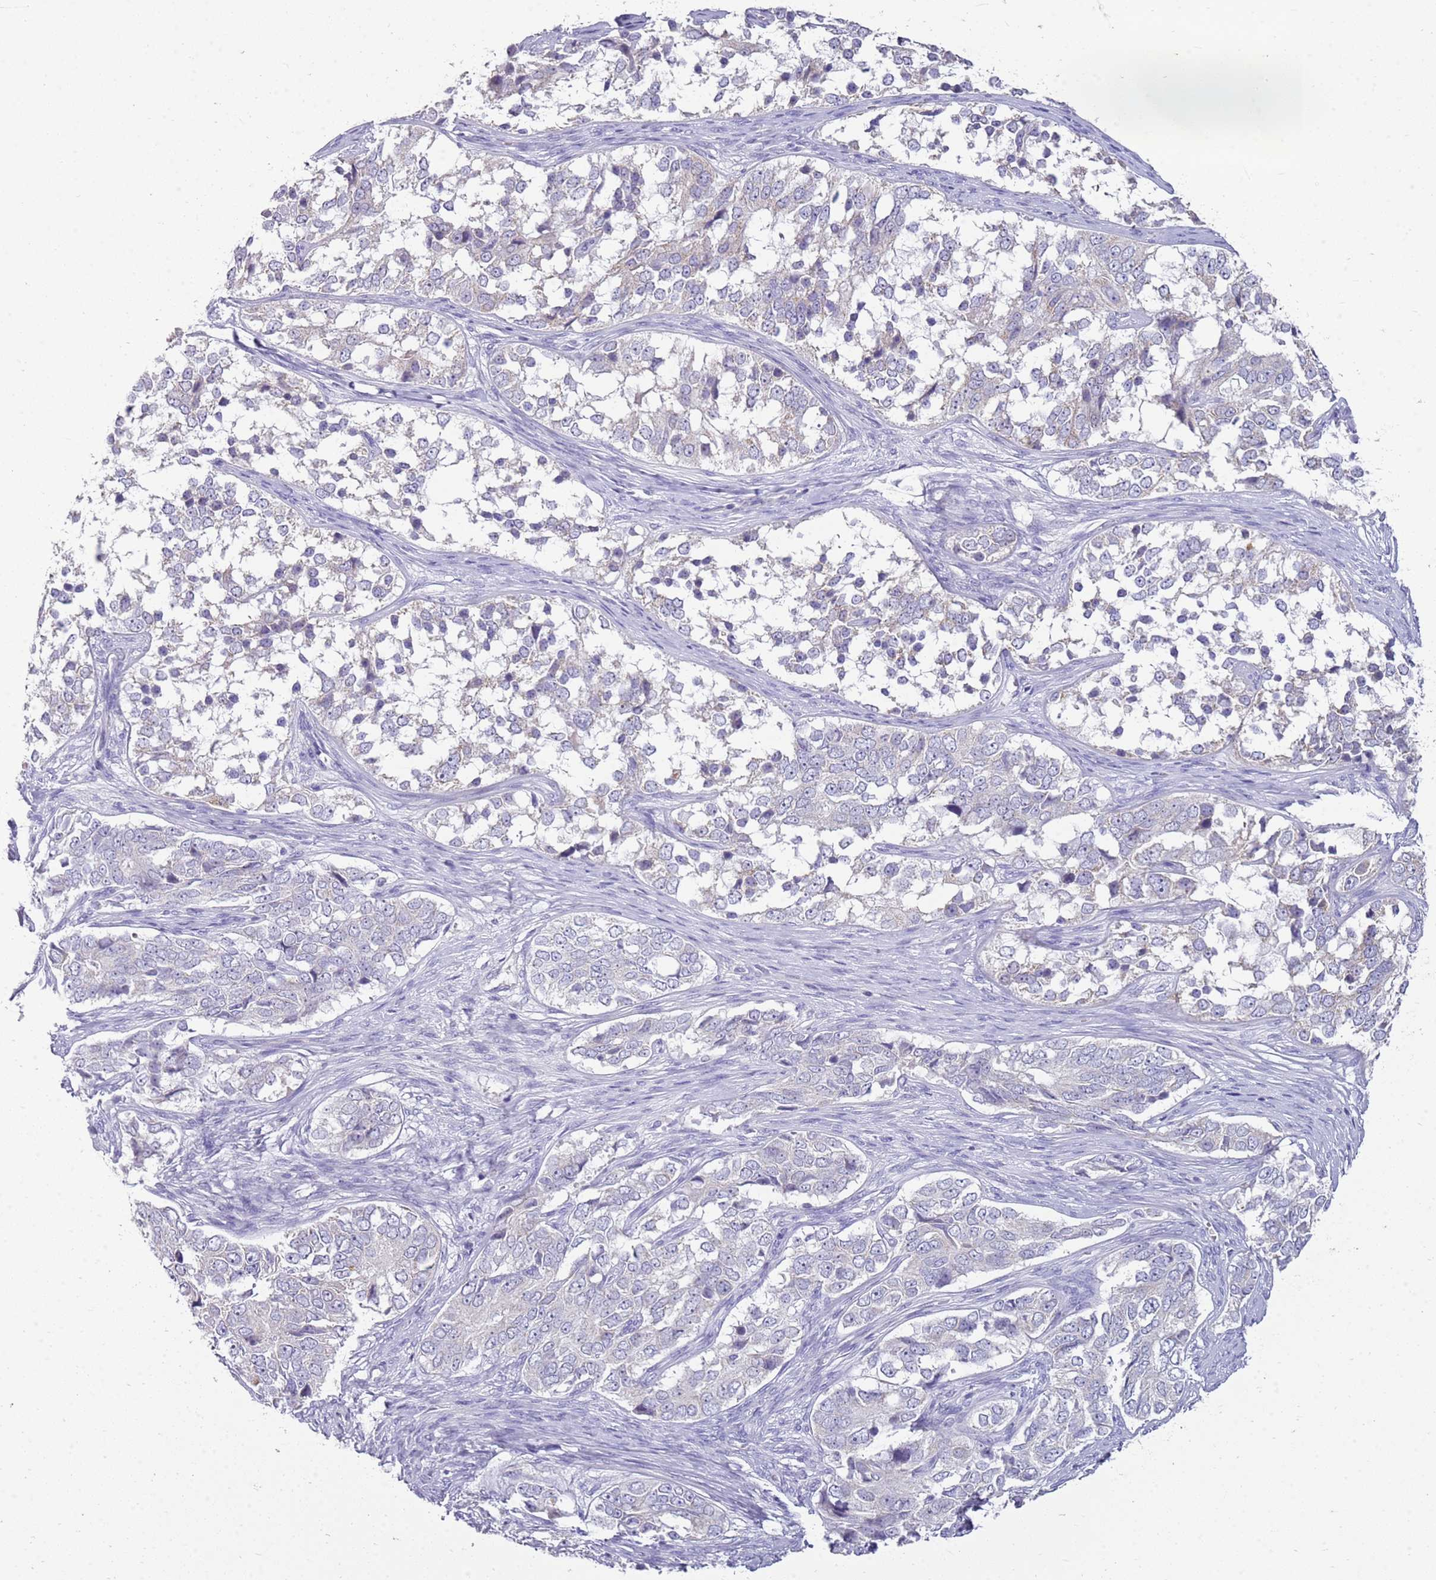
{"staining": {"intensity": "negative", "quantity": "none", "location": "none"}, "tissue": "ovarian cancer", "cell_type": "Tumor cells", "image_type": "cancer", "snomed": [{"axis": "morphology", "description": "Carcinoma, endometroid"}, {"axis": "topography", "description": "Ovary"}], "caption": "The histopathology image displays no staining of tumor cells in ovarian cancer. (Immunohistochemistry (ihc), brightfield microscopy, high magnification).", "gene": "FABP2", "patient": {"sex": "female", "age": 51}}